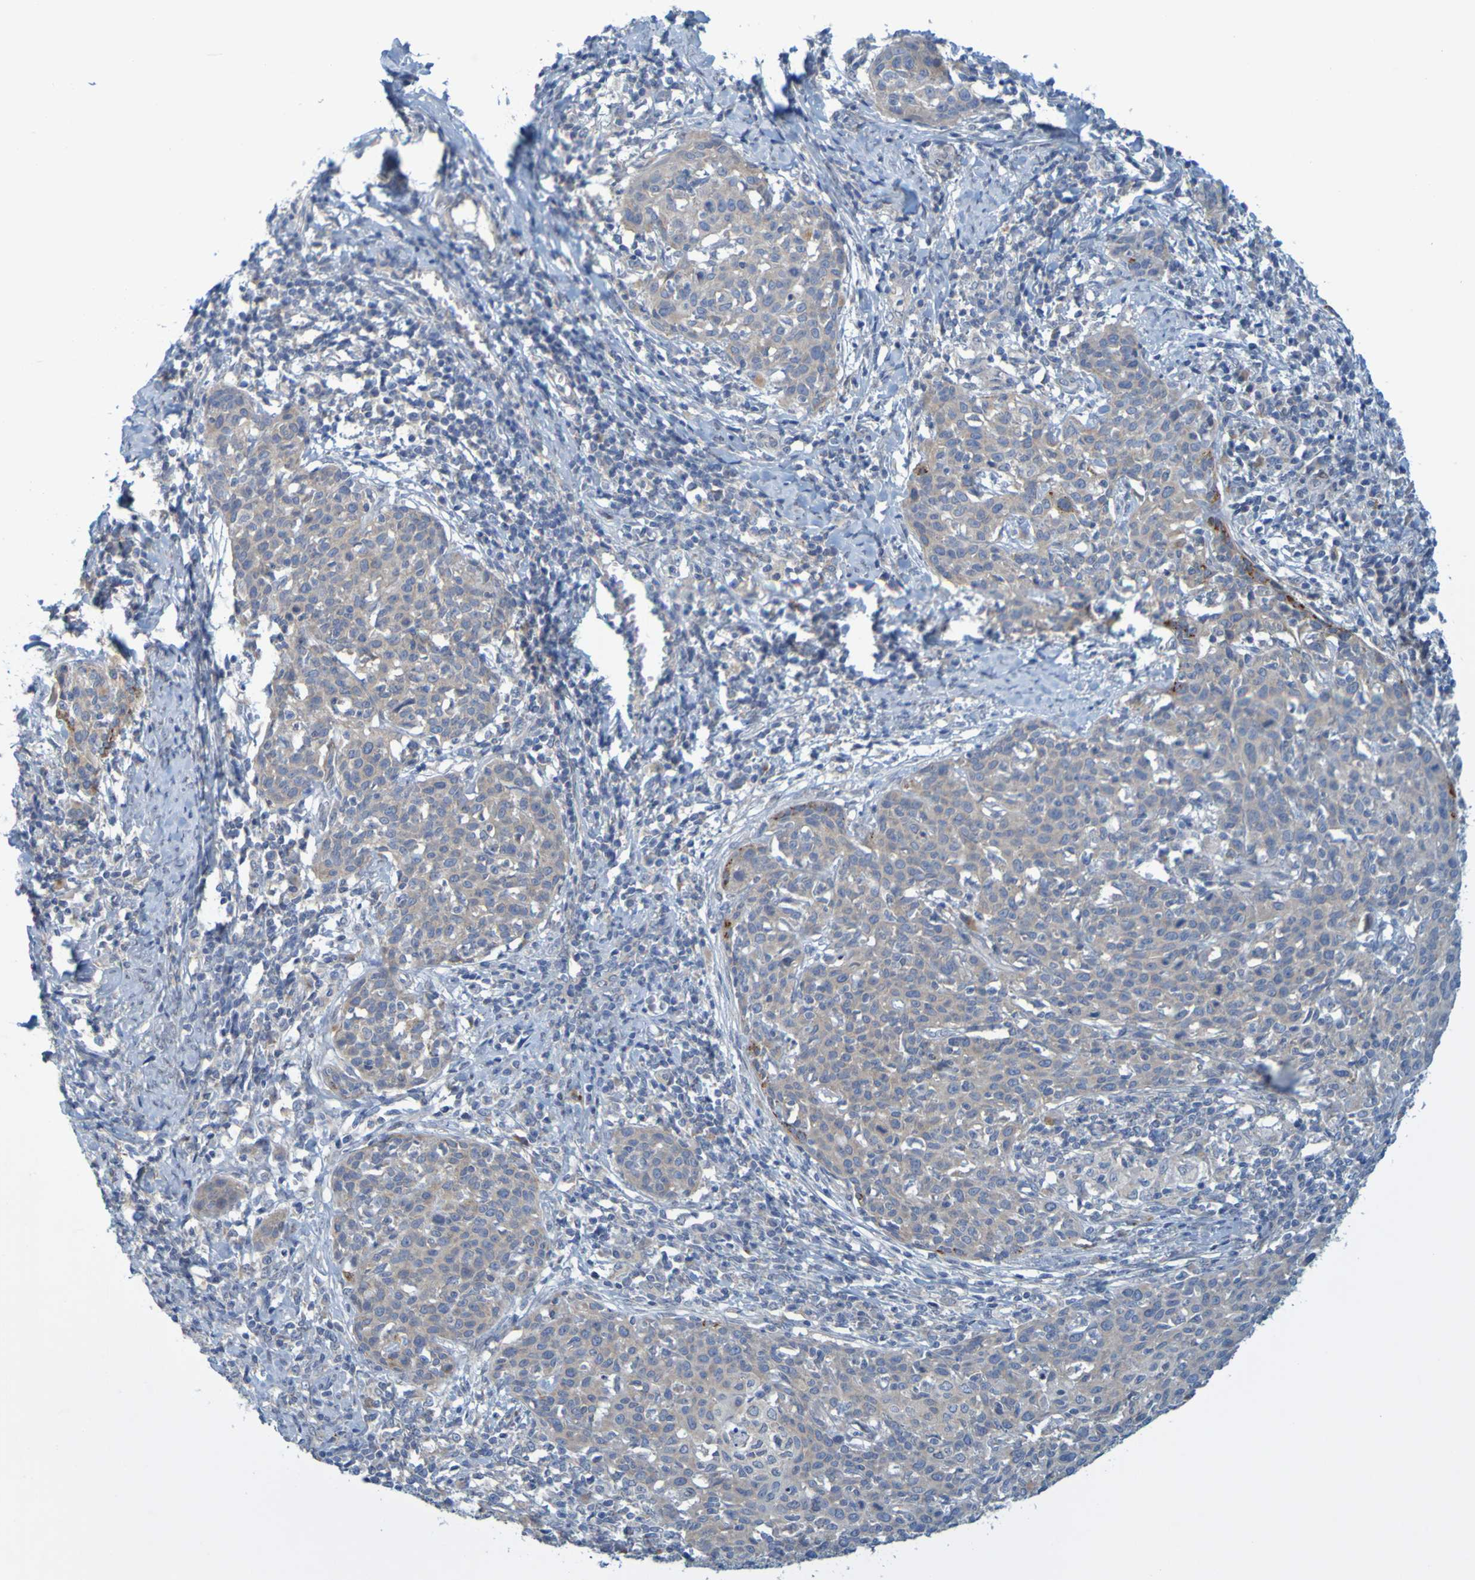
{"staining": {"intensity": "weak", "quantity": ">75%", "location": "cytoplasmic/membranous"}, "tissue": "cervical cancer", "cell_type": "Tumor cells", "image_type": "cancer", "snomed": [{"axis": "morphology", "description": "Squamous cell carcinoma, NOS"}, {"axis": "topography", "description": "Cervix"}], "caption": "Immunohistochemistry (IHC) staining of cervical cancer, which demonstrates low levels of weak cytoplasmic/membranous staining in about >75% of tumor cells indicating weak cytoplasmic/membranous protein positivity. The staining was performed using DAB (brown) for protein detection and nuclei were counterstained in hematoxylin (blue).", "gene": "MAG", "patient": {"sex": "female", "age": 38}}